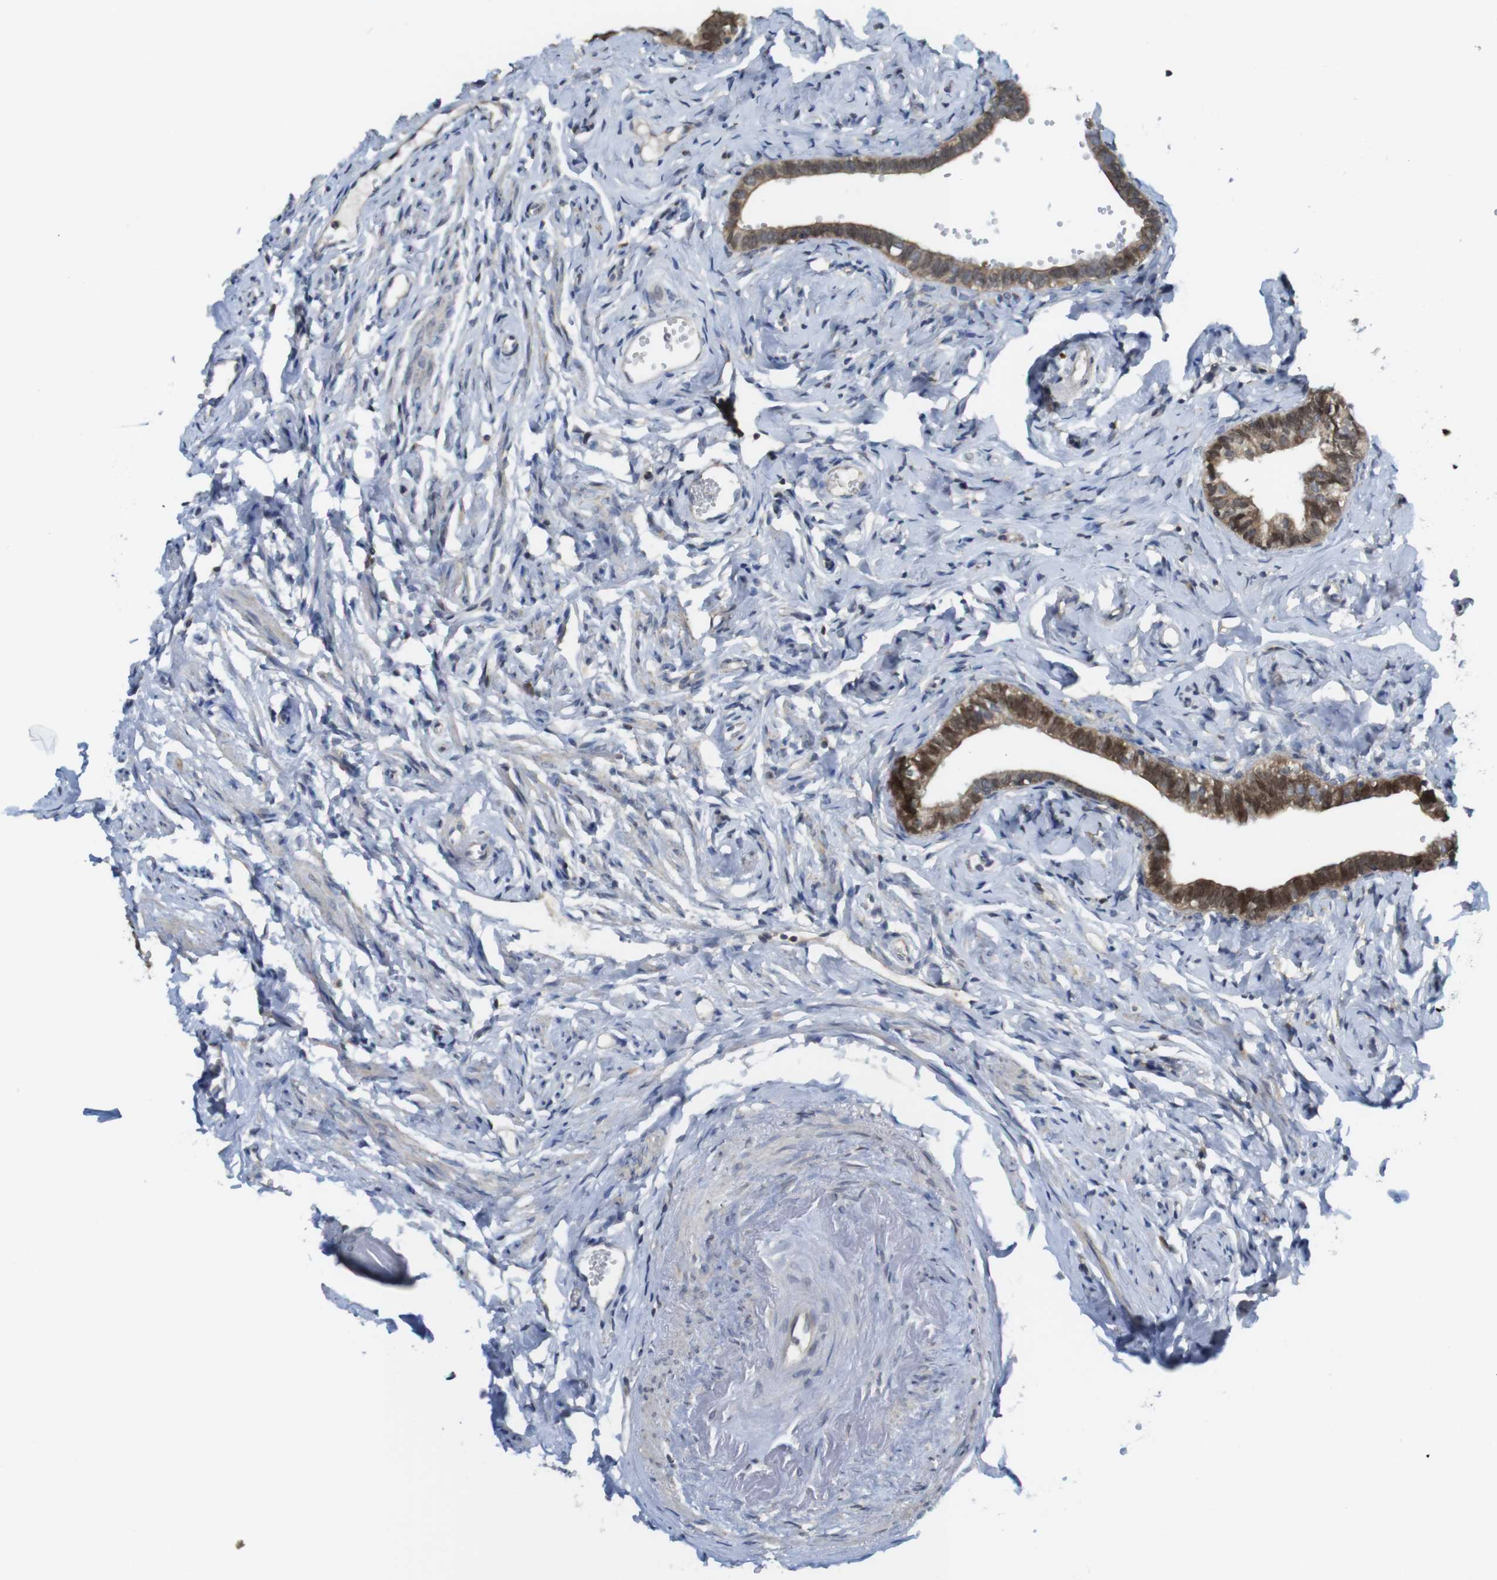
{"staining": {"intensity": "moderate", "quantity": ">75%", "location": "cytoplasmic/membranous,nuclear"}, "tissue": "fallopian tube", "cell_type": "Glandular cells", "image_type": "normal", "snomed": [{"axis": "morphology", "description": "Normal tissue, NOS"}, {"axis": "topography", "description": "Fallopian tube"}], "caption": "About >75% of glandular cells in unremarkable human fallopian tube display moderate cytoplasmic/membranous,nuclear protein positivity as visualized by brown immunohistochemical staining.", "gene": "RCC1", "patient": {"sex": "female", "age": 71}}